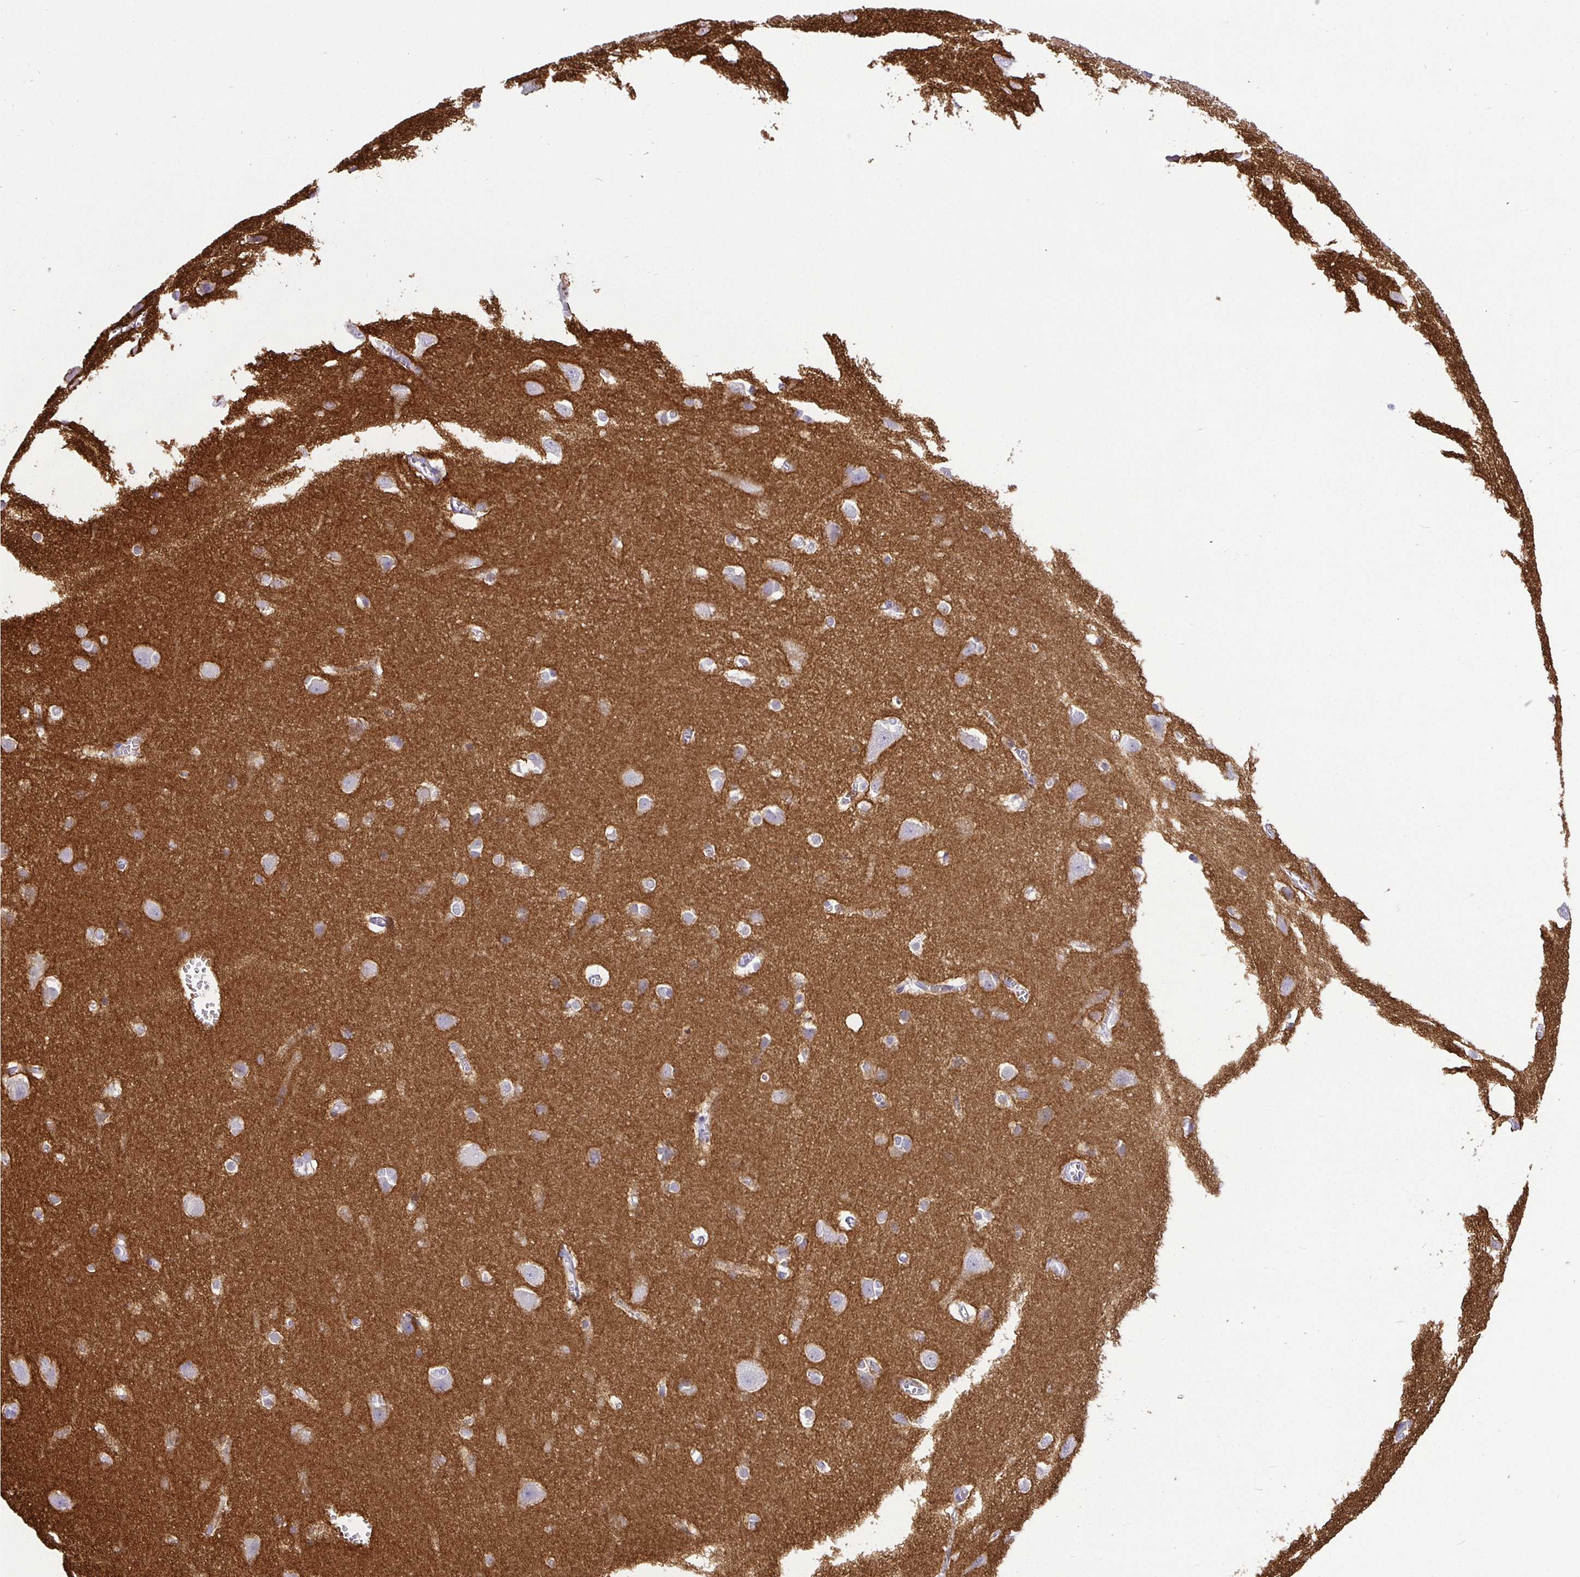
{"staining": {"intensity": "weak", "quantity": "<25%", "location": "cytoplasmic/membranous"}, "tissue": "cerebral cortex", "cell_type": "Endothelial cells", "image_type": "normal", "snomed": [{"axis": "morphology", "description": "Normal tissue, NOS"}, {"axis": "topography", "description": "Cerebral cortex"}], "caption": "High magnification brightfield microscopy of benign cerebral cortex stained with DAB (3,3'-diaminobenzidine) (brown) and counterstained with hematoxylin (blue): endothelial cells show no significant staining. (Stains: DAB immunohistochemistry (IHC) with hematoxylin counter stain, Microscopy: brightfield microscopy at high magnification).", "gene": "SIRPA", "patient": {"sex": "male", "age": 37}}